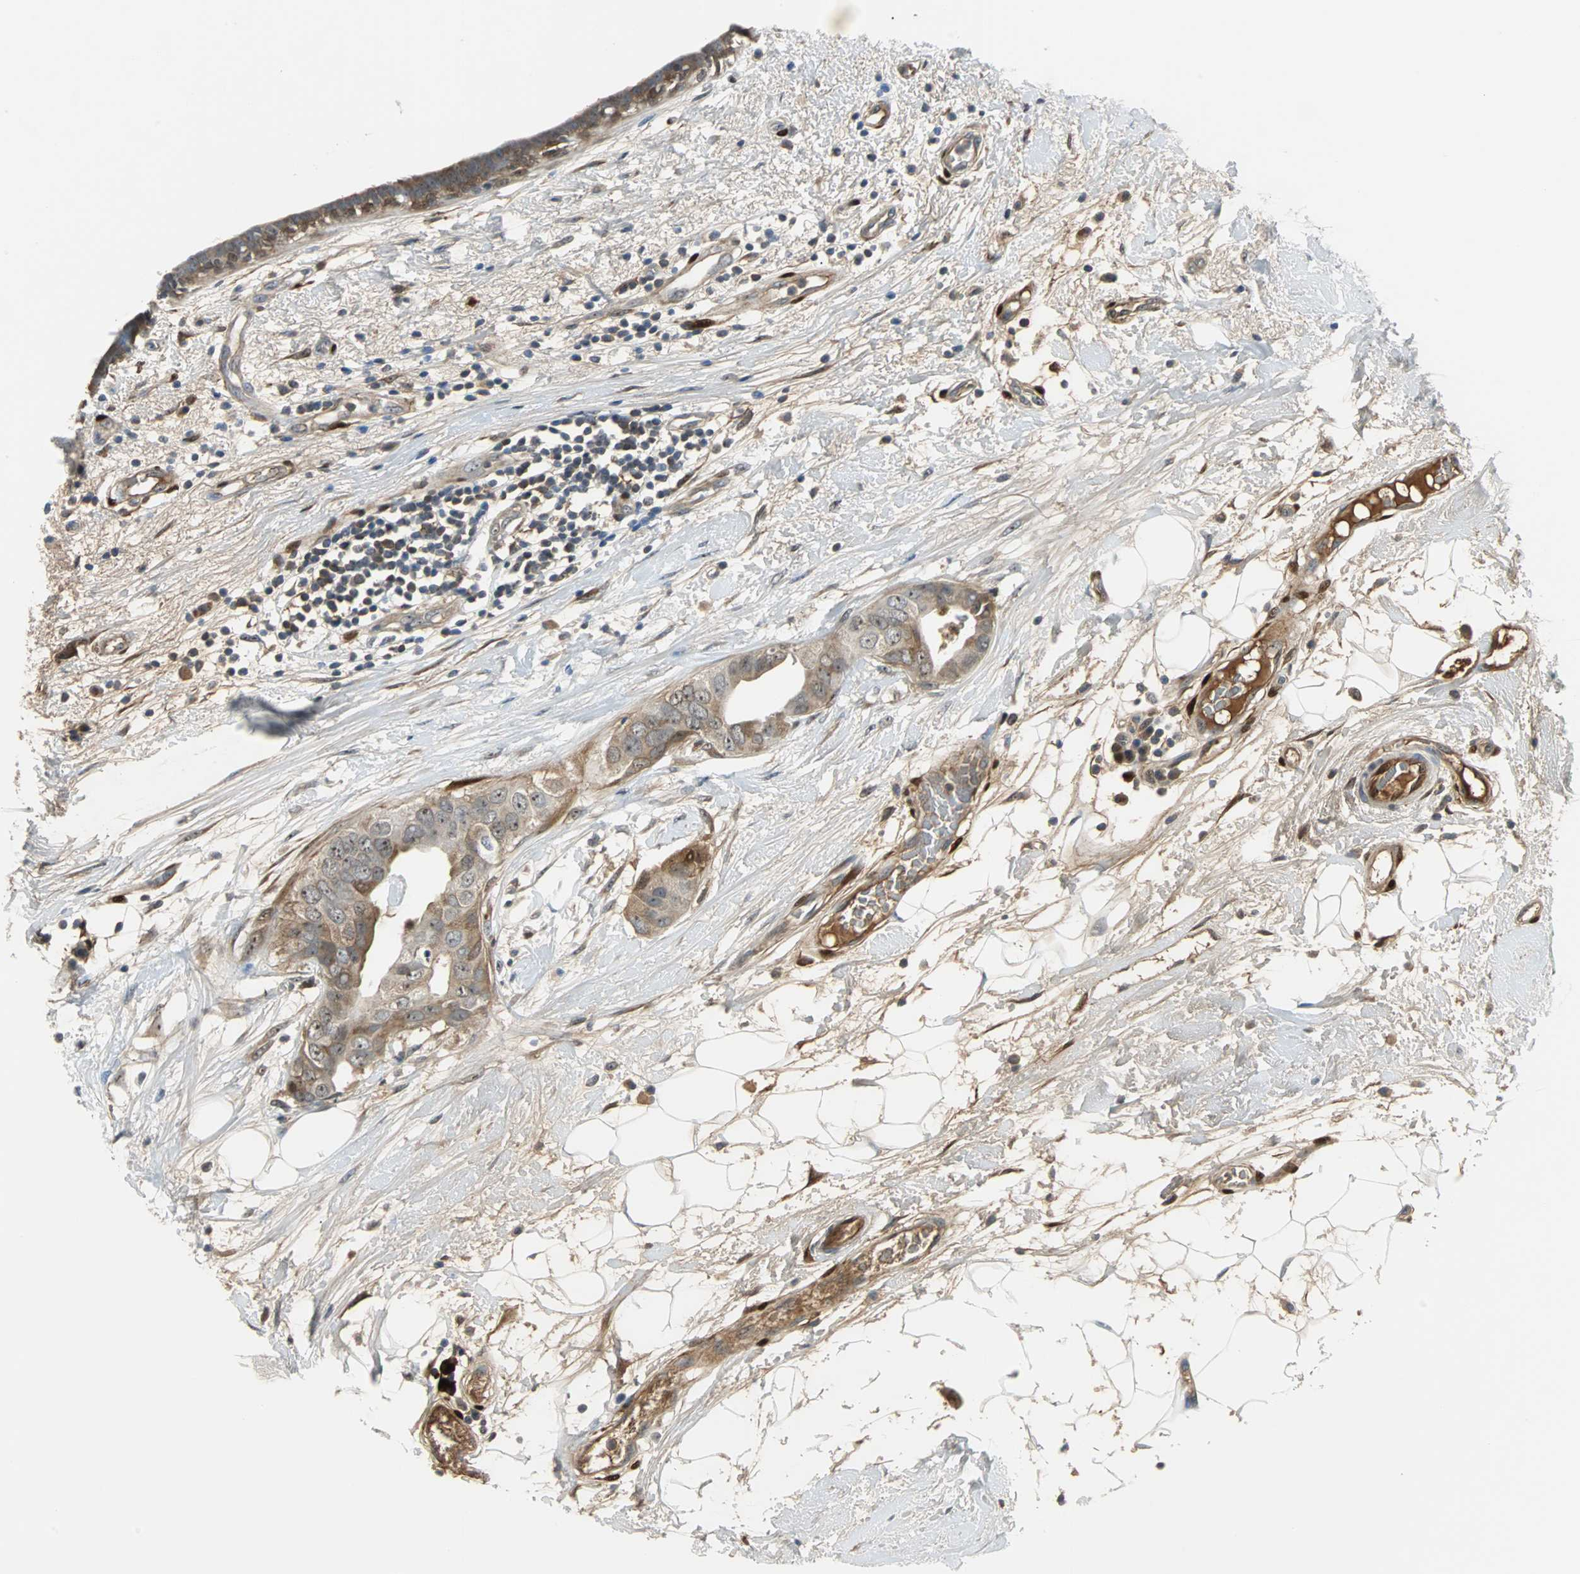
{"staining": {"intensity": "moderate", "quantity": ">75%", "location": "cytoplasmic/membranous,nuclear"}, "tissue": "breast cancer", "cell_type": "Tumor cells", "image_type": "cancer", "snomed": [{"axis": "morphology", "description": "Duct carcinoma"}, {"axis": "topography", "description": "Breast"}], "caption": "Immunohistochemical staining of human intraductal carcinoma (breast) displays moderate cytoplasmic/membranous and nuclear protein positivity in about >75% of tumor cells.", "gene": "FHL2", "patient": {"sex": "female", "age": 40}}